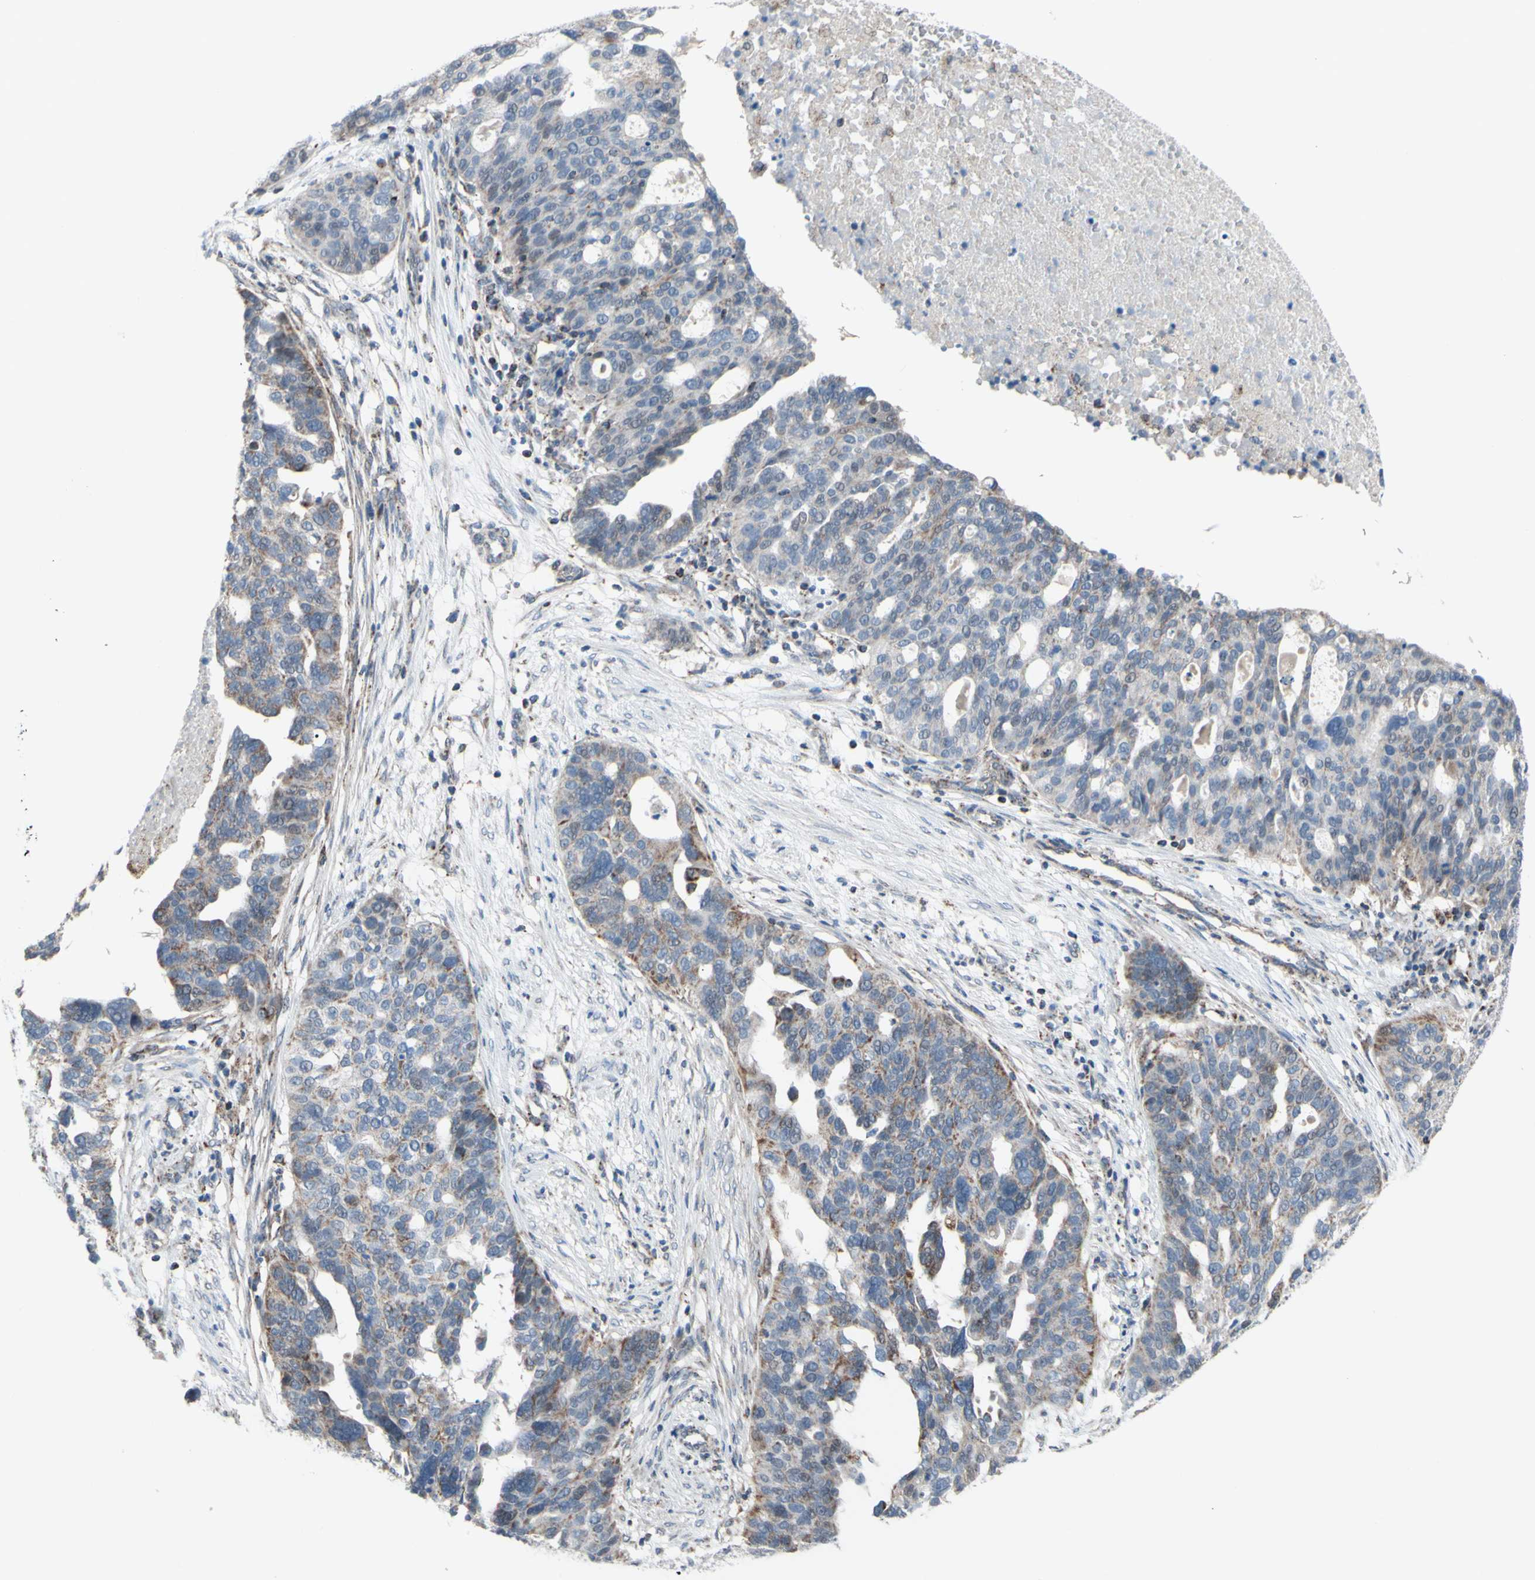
{"staining": {"intensity": "weak", "quantity": "25%-75%", "location": "cytoplasmic/membranous"}, "tissue": "ovarian cancer", "cell_type": "Tumor cells", "image_type": "cancer", "snomed": [{"axis": "morphology", "description": "Cystadenocarcinoma, serous, NOS"}, {"axis": "topography", "description": "Ovary"}], "caption": "An image showing weak cytoplasmic/membranous positivity in about 25%-75% of tumor cells in ovarian cancer, as visualized by brown immunohistochemical staining.", "gene": "GLT8D1", "patient": {"sex": "female", "age": 59}}